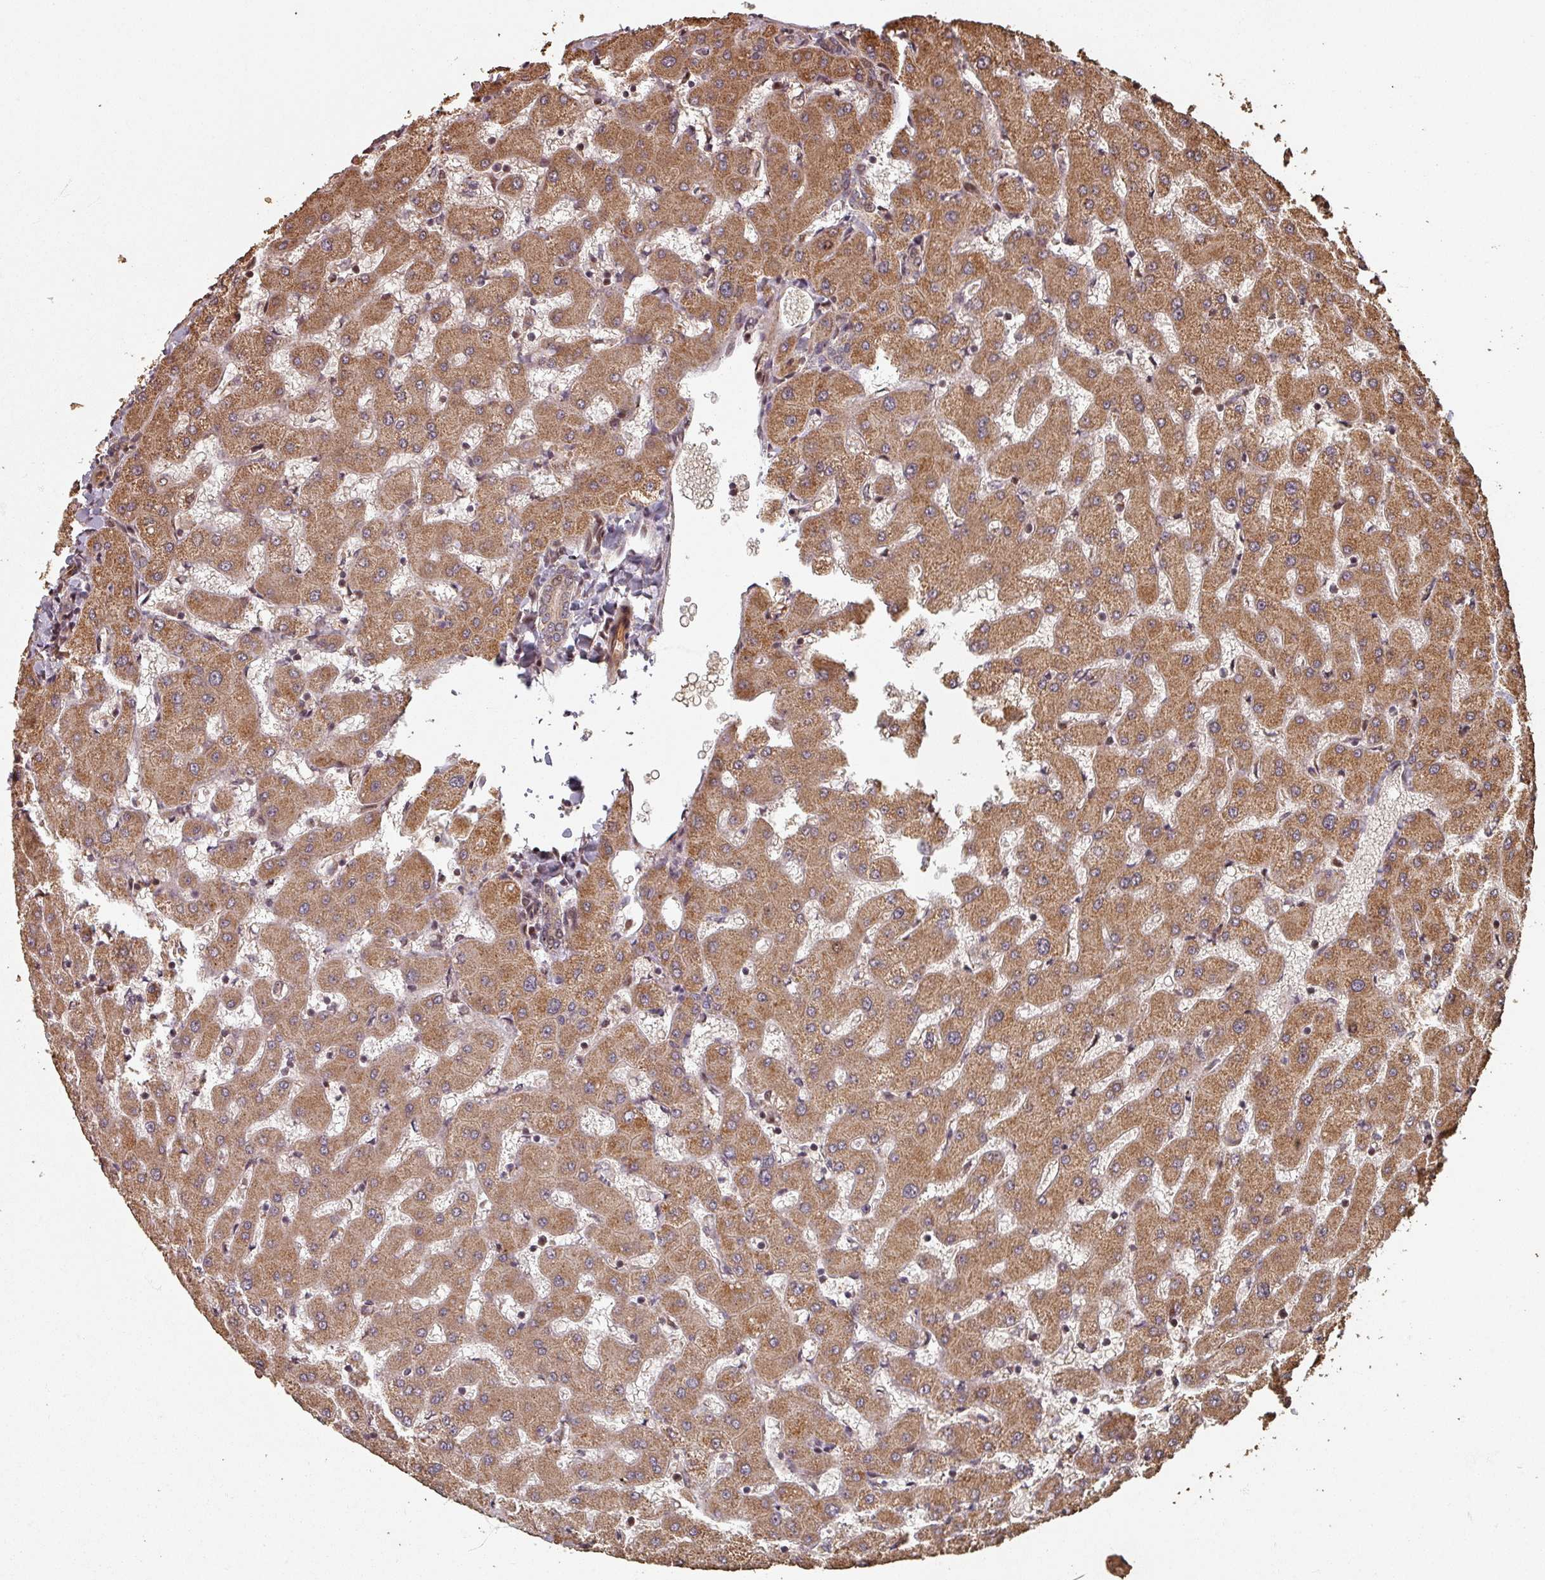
{"staining": {"intensity": "weak", "quantity": ">75%", "location": "cytoplasmic/membranous"}, "tissue": "liver", "cell_type": "Cholangiocytes", "image_type": "normal", "snomed": [{"axis": "morphology", "description": "Normal tissue, NOS"}, {"axis": "topography", "description": "Liver"}], "caption": "Benign liver displays weak cytoplasmic/membranous positivity in about >75% of cholangiocytes, visualized by immunohistochemistry.", "gene": "EID1", "patient": {"sex": "female", "age": 63}}